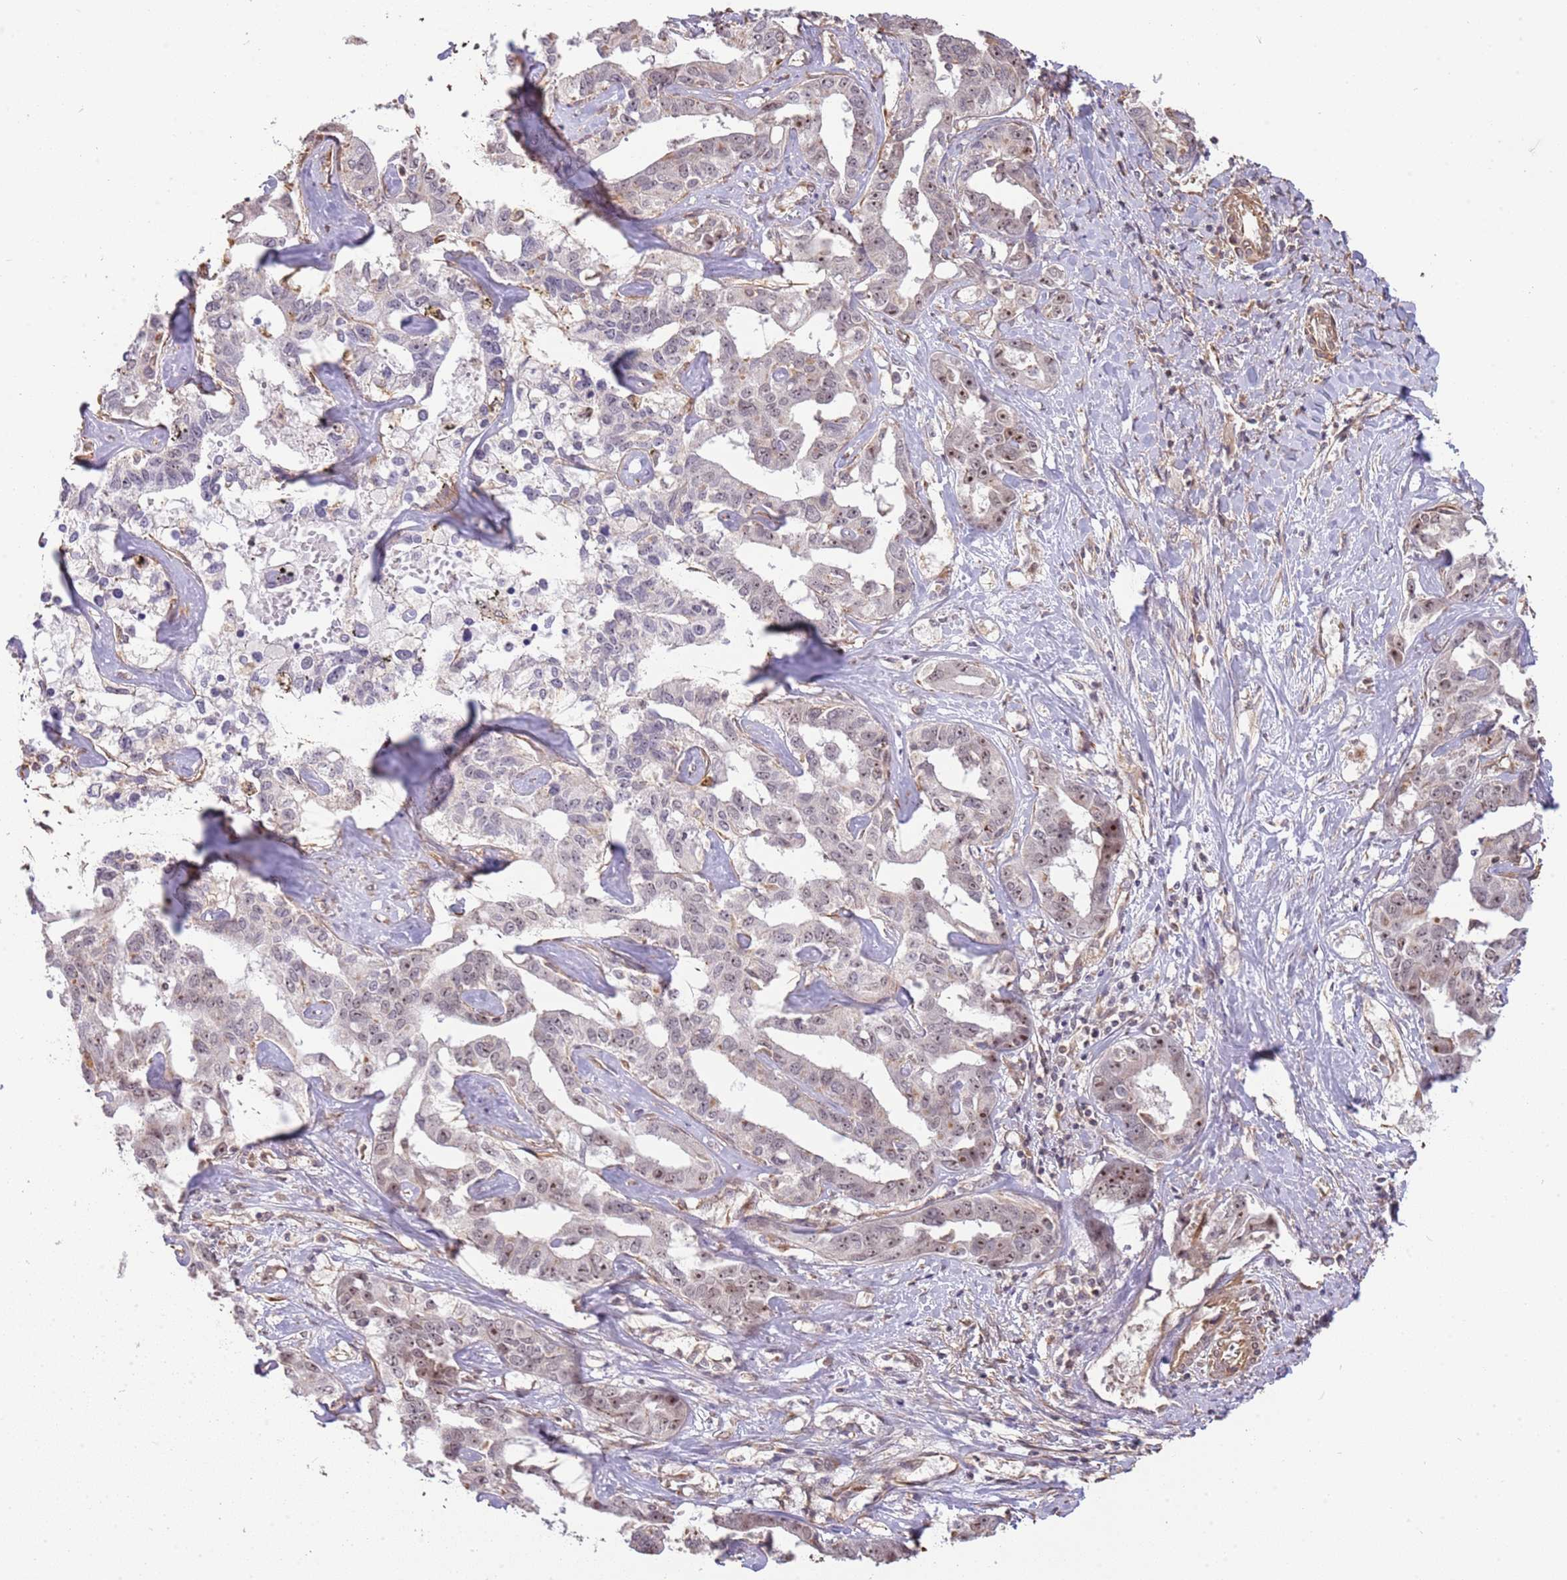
{"staining": {"intensity": "weak", "quantity": "25%-75%", "location": "nuclear"}, "tissue": "liver cancer", "cell_type": "Tumor cells", "image_type": "cancer", "snomed": [{"axis": "morphology", "description": "Cholangiocarcinoma"}, {"axis": "topography", "description": "Liver"}], "caption": "Approximately 25%-75% of tumor cells in cholangiocarcinoma (liver) exhibit weak nuclear protein staining as visualized by brown immunohistochemical staining.", "gene": "SURF2", "patient": {"sex": "male", "age": 59}}